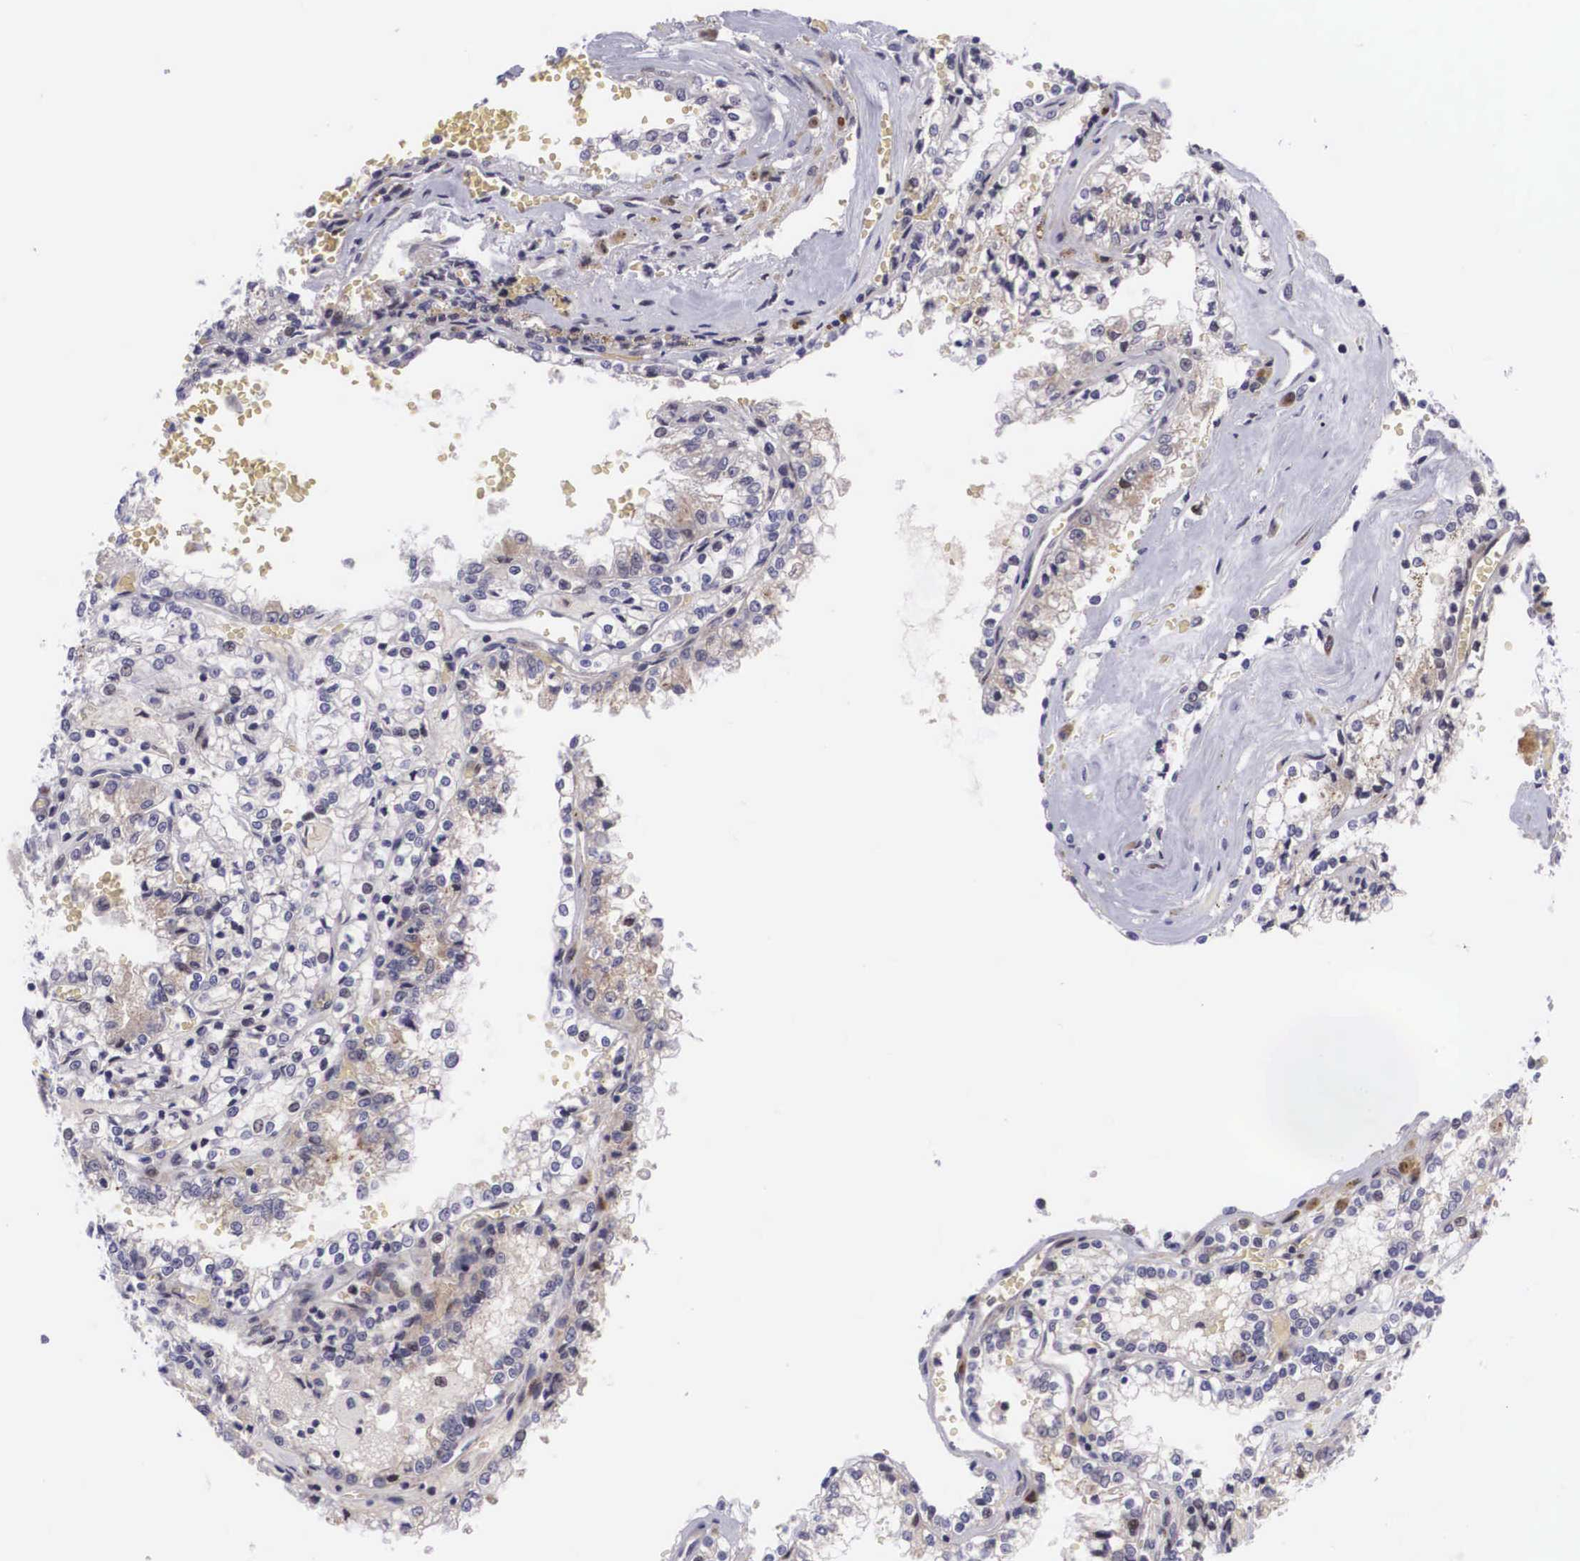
{"staining": {"intensity": "weak", "quantity": "<25%", "location": "cytoplasmic/membranous,nuclear"}, "tissue": "renal cancer", "cell_type": "Tumor cells", "image_type": "cancer", "snomed": [{"axis": "morphology", "description": "Adenocarcinoma, NOS"}, {"axis": "topography", "description": "Kidney"}], "caption": "This is a micrograph of immunohistochemistry staining of adenocarcinoma (renal), which shows no positivity in tumor cells.", "gene": "EMID1", "patient": {"sex": "female", "age": 56}}